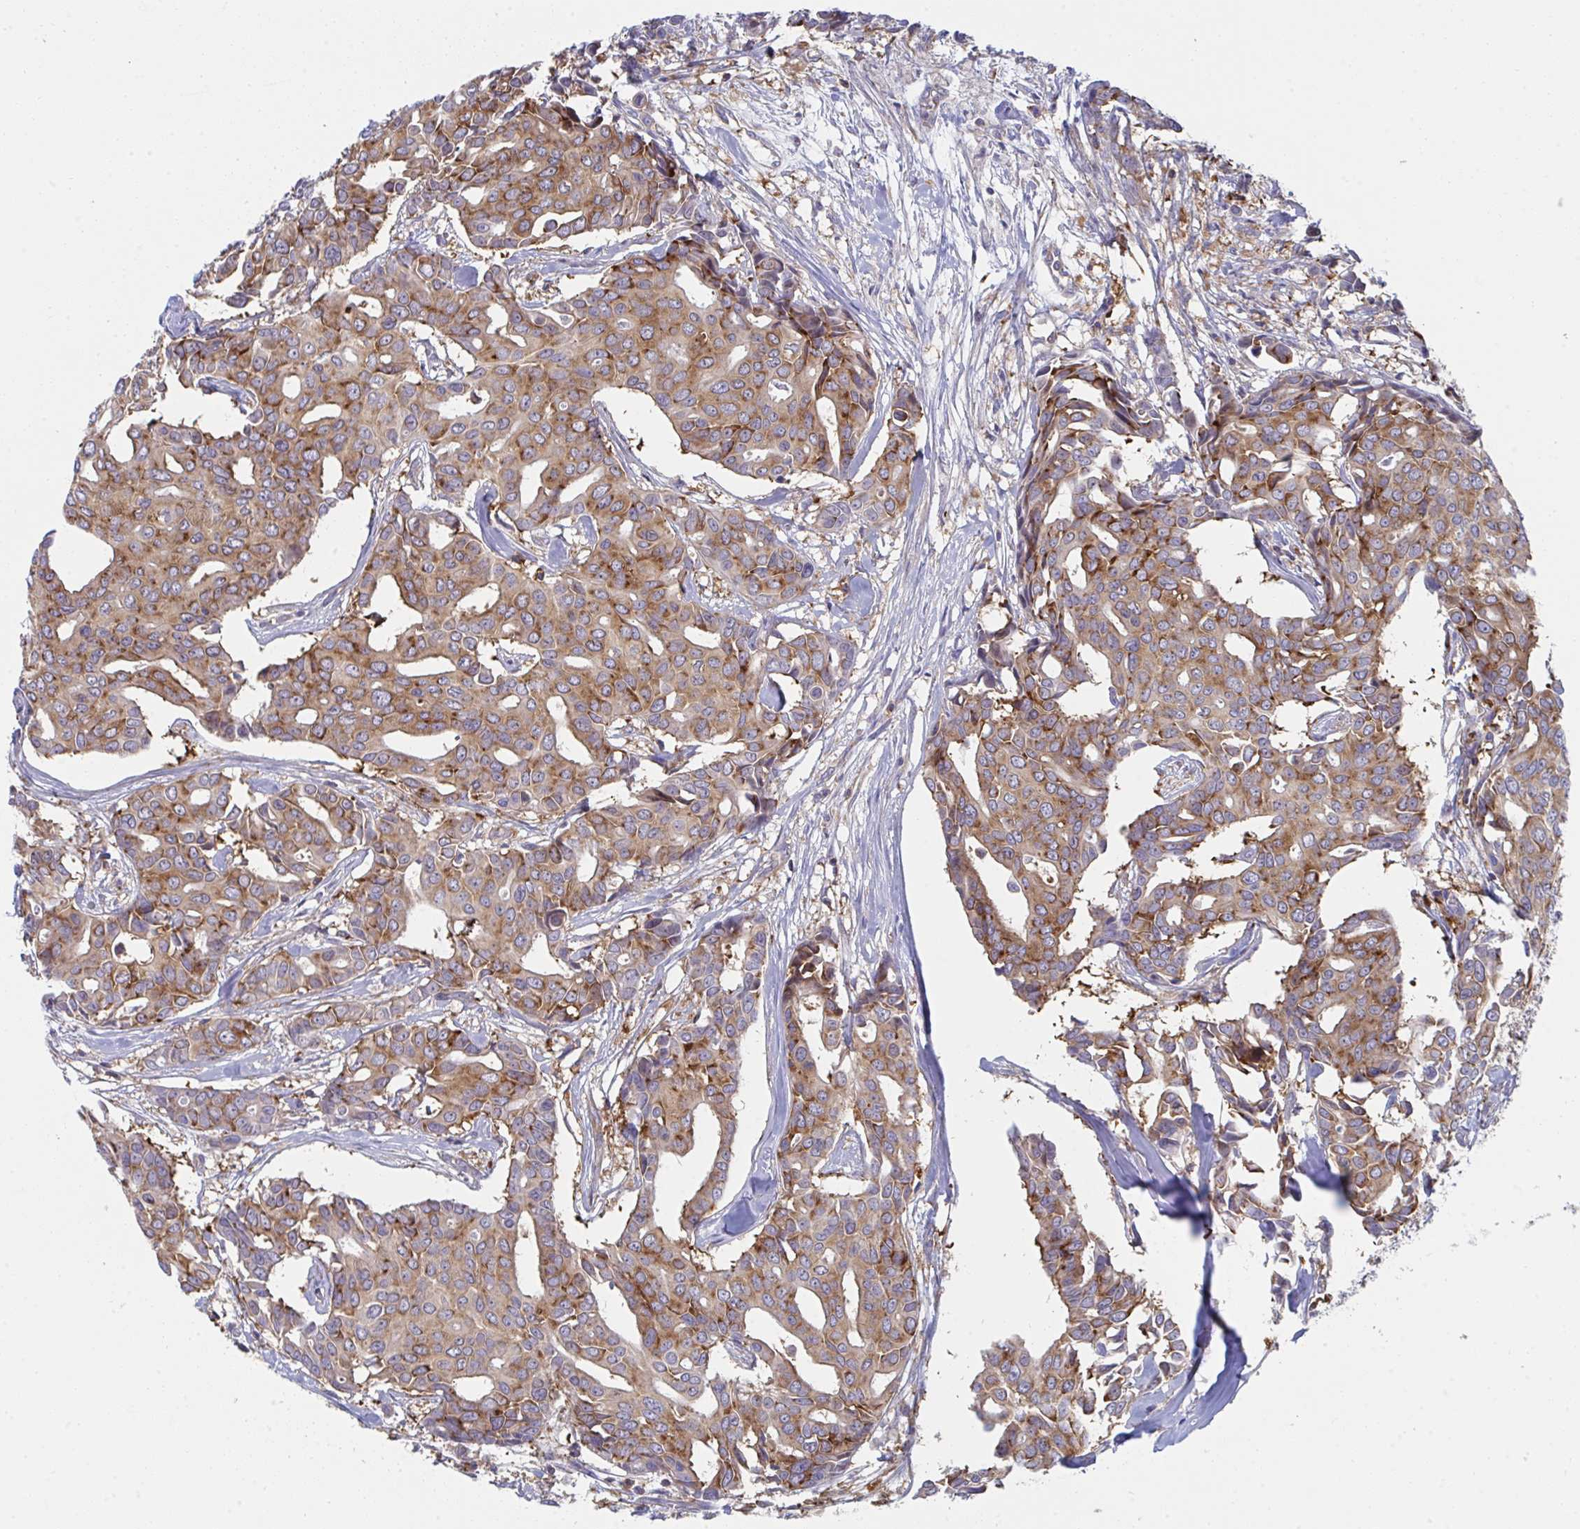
{"staining": {"intensity": "moderate", "quantity": ">75%", "location": "cytoplasmic/membranous"}, "tissue": "breast cancer", "cell_type": "Tumor cells", "image_type": "cancer", "snomed": [{"axis": "morphology", "description": "Duct carcinoma"}, {"axis": "topography", "description": "Breast"}], "caption": "A brown stain labels moderate cytoplasmic/membranous expression of a protein in infiltrating ductal carcinoma (breast) tumor cells.", "gene": "WNK1", "patient": {"sex": "female", "age": 54}}